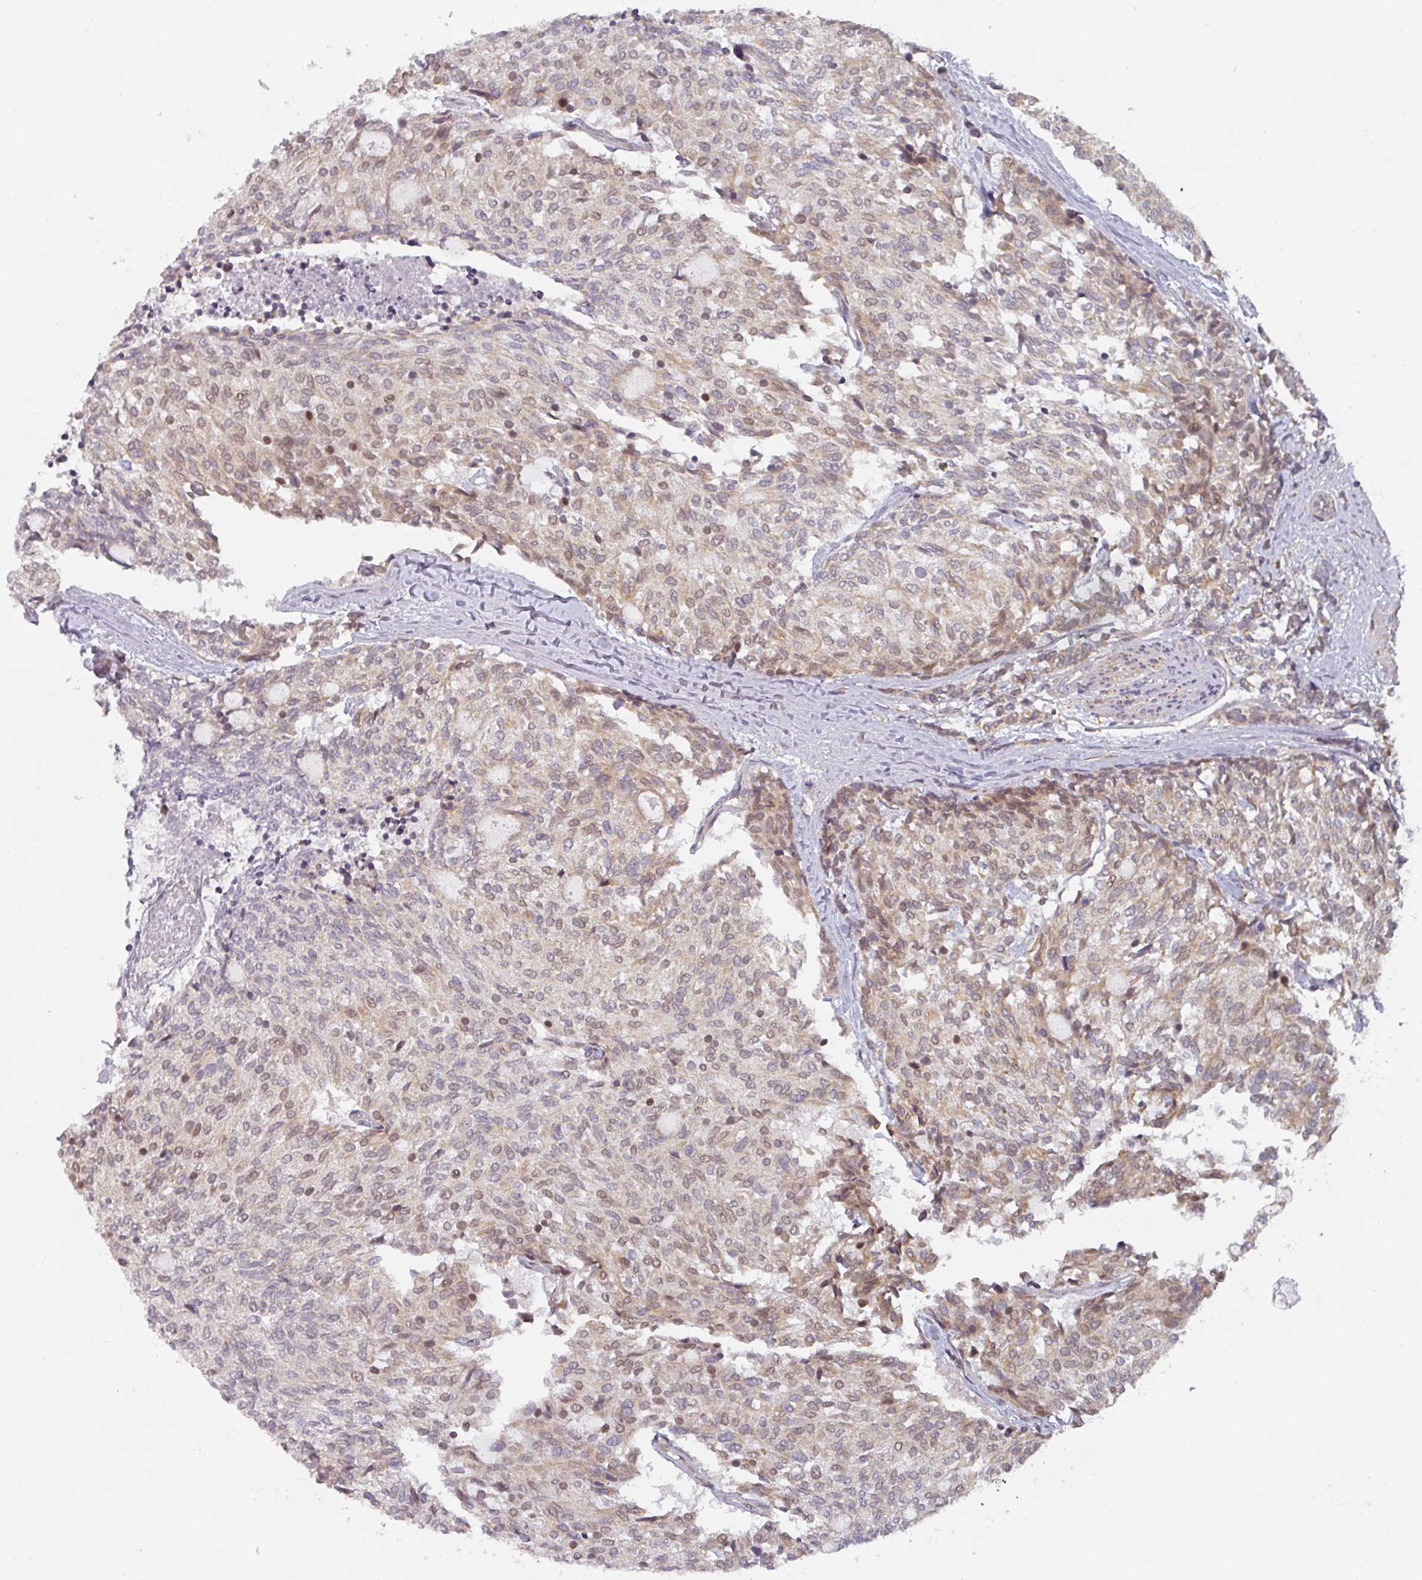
{"staining": {"intensity": "weak", "quantity": "<25%", "location": "cytoplasmic/membranous,nuclear"}, "tissue": "carcinoid", "cell_type": "Tumor cells", "image_type": "cancer", "snomed": [{"axis": "morphology", "description": "Carcinoid, malignant, NOS"}, {"axis": "topography", "description": "Pancreas"}], "caption": "There is no significant positivity in tumor cells of carcinoid.", "gene": "TAPT1", "patient": {"sex": "female", "age": 54}}